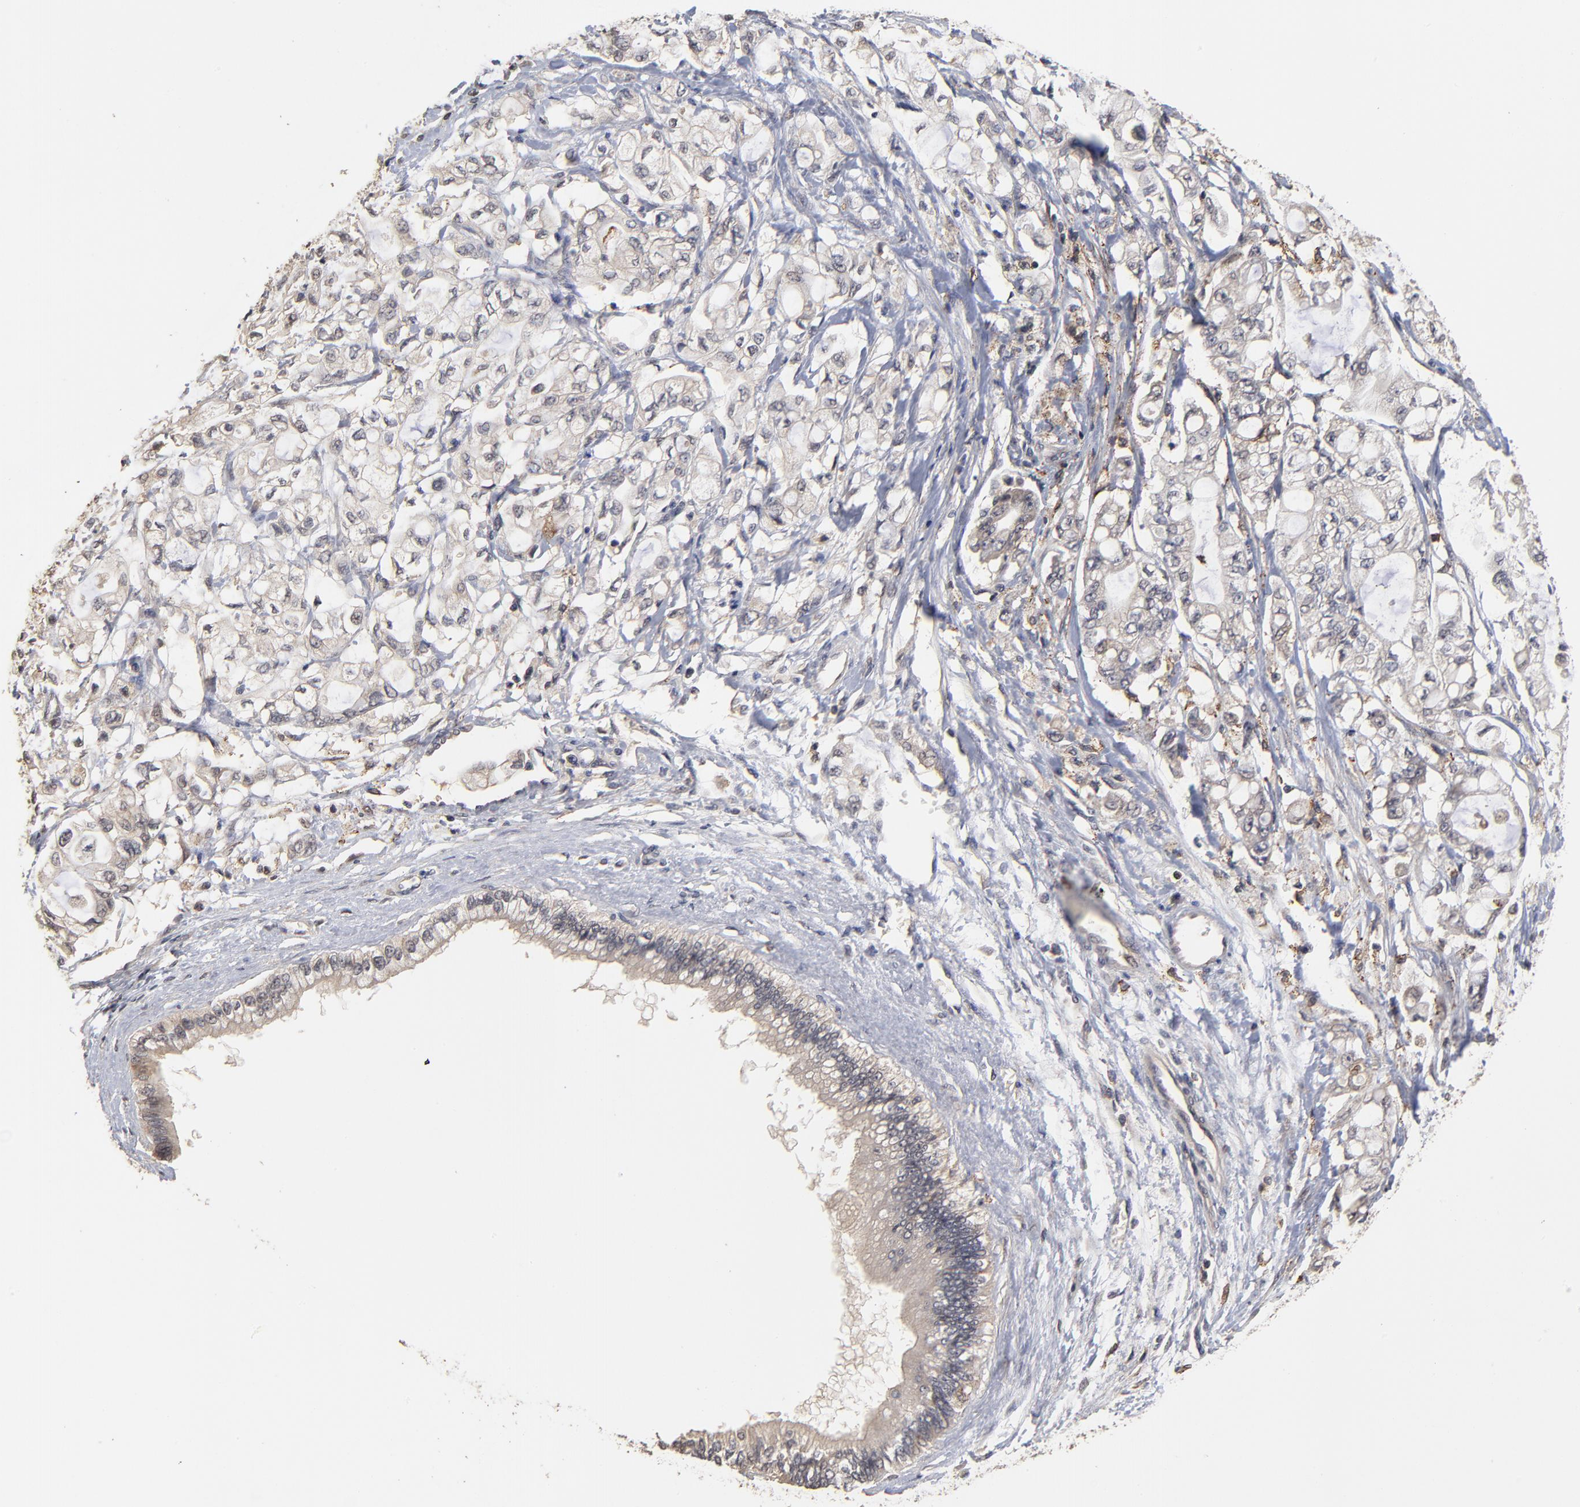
{"staining": {"intensity": "negative", "quantity": "none", "location": "none"}, "tissue": "pancreatic cancer", "cell_type": "Tumor cells", "image_type": "cancer", "snomed": [{"axis": "morphology", "description": "Adenocarcinoma, NOS"}, {"axis": "topography", "description": "Pancreas"}], "caption": "The immunohistochemistry (IHC) image has no significant expression in tumor cells of adenocarcinoma (pancreatic) tissue. (Stains: DAB IHC with hematoxylin counter stain, Microscopy: brightfield microscopy at high magnification).", "gene": "ASB8", "patient": {"sex": "male", "age": 79}}